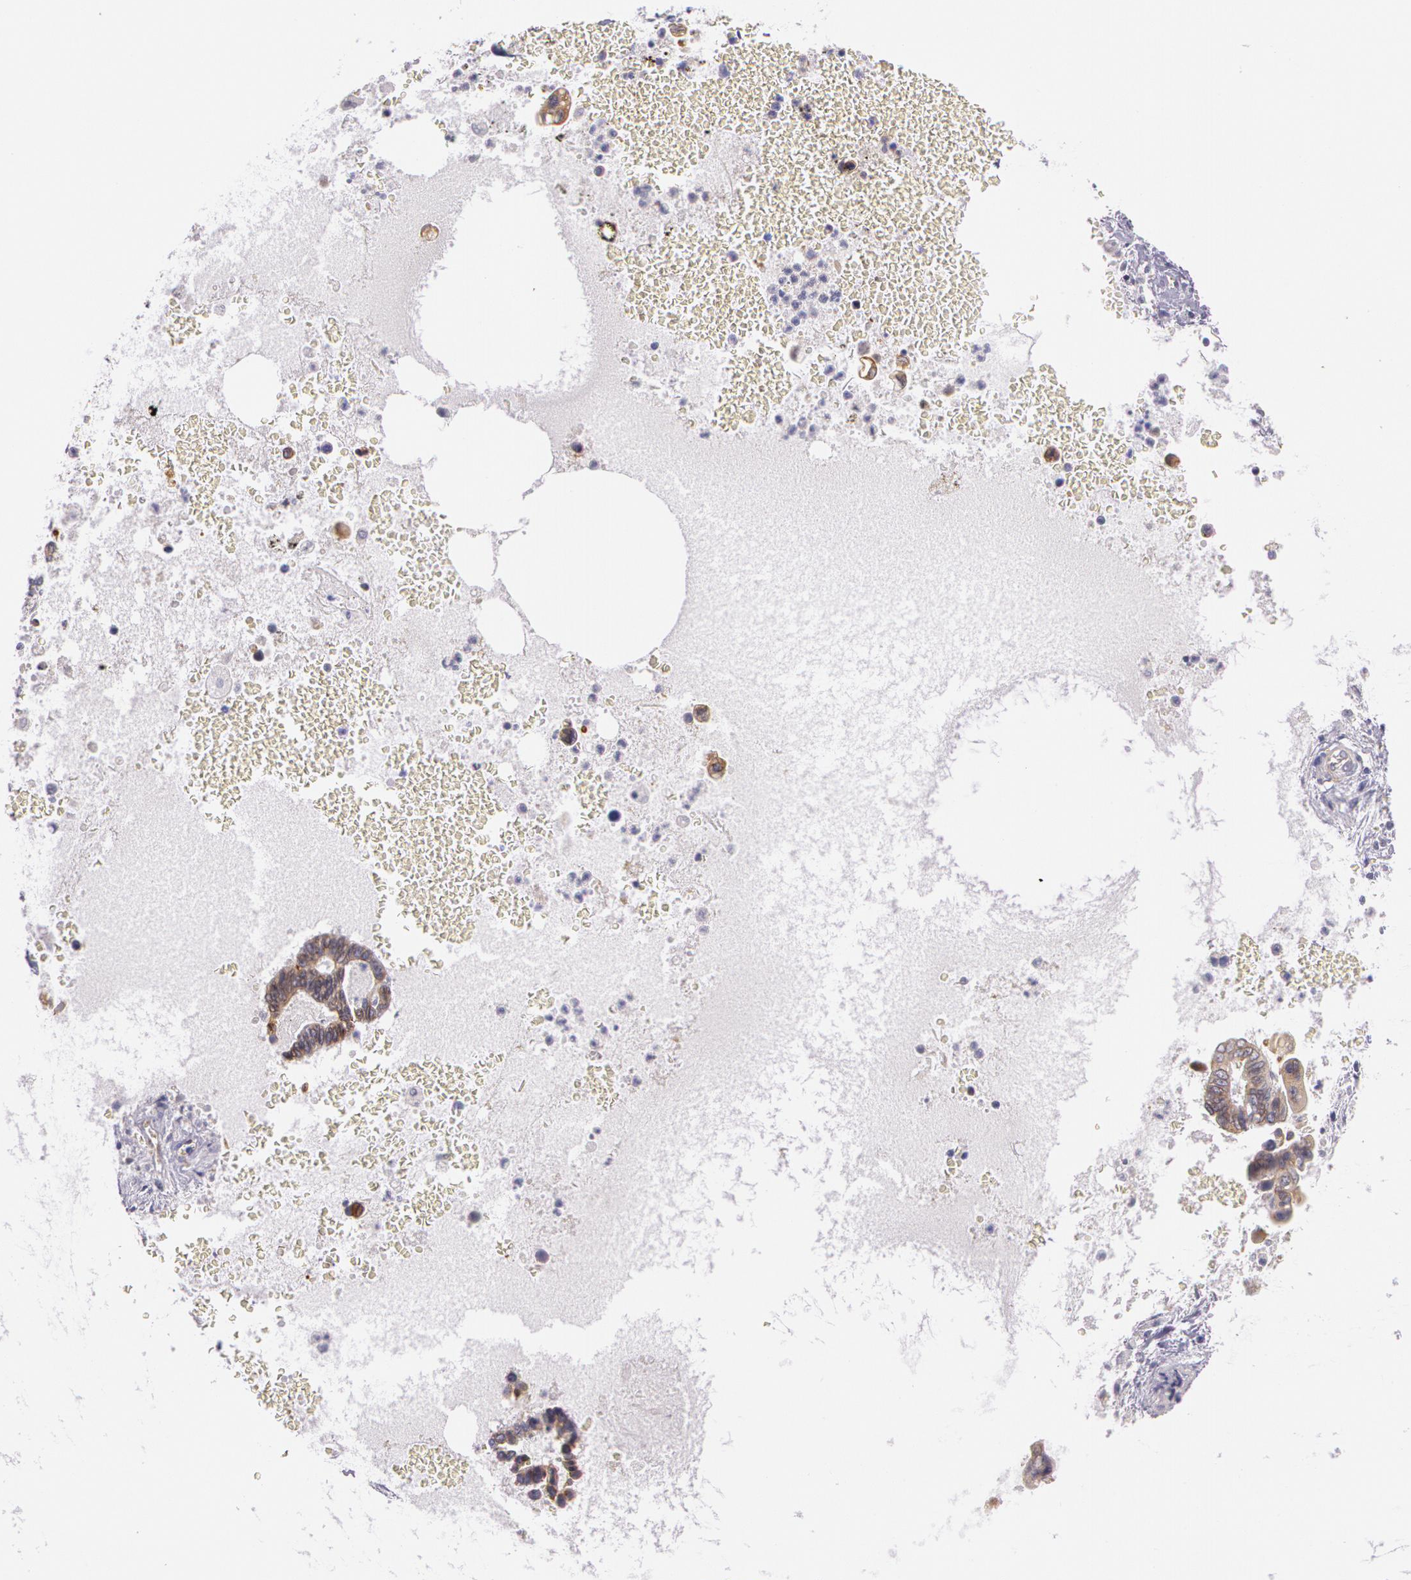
{"staining": {"intensity": "moderate", "quantity": ">75%", "location": "cytoplasmic/membranous"}, "tissue": "pancreatic cancer", "cell_type": "Tumor cells", "image_type": "cancer", "snomed": [{"axis": "morphology", "description": "Adenocarcinoma, NOS"}, {"axis": "topography", "description": "Pancreas"}], "caption": "IHC of human adenocarcinoma (pancreatic) demonstrates medium levels of moderate cytoplasmic/membranous positivity in about >75% of tumor cells.", "gene": "APP", "patient": {"sex": "female", "age": 70}}